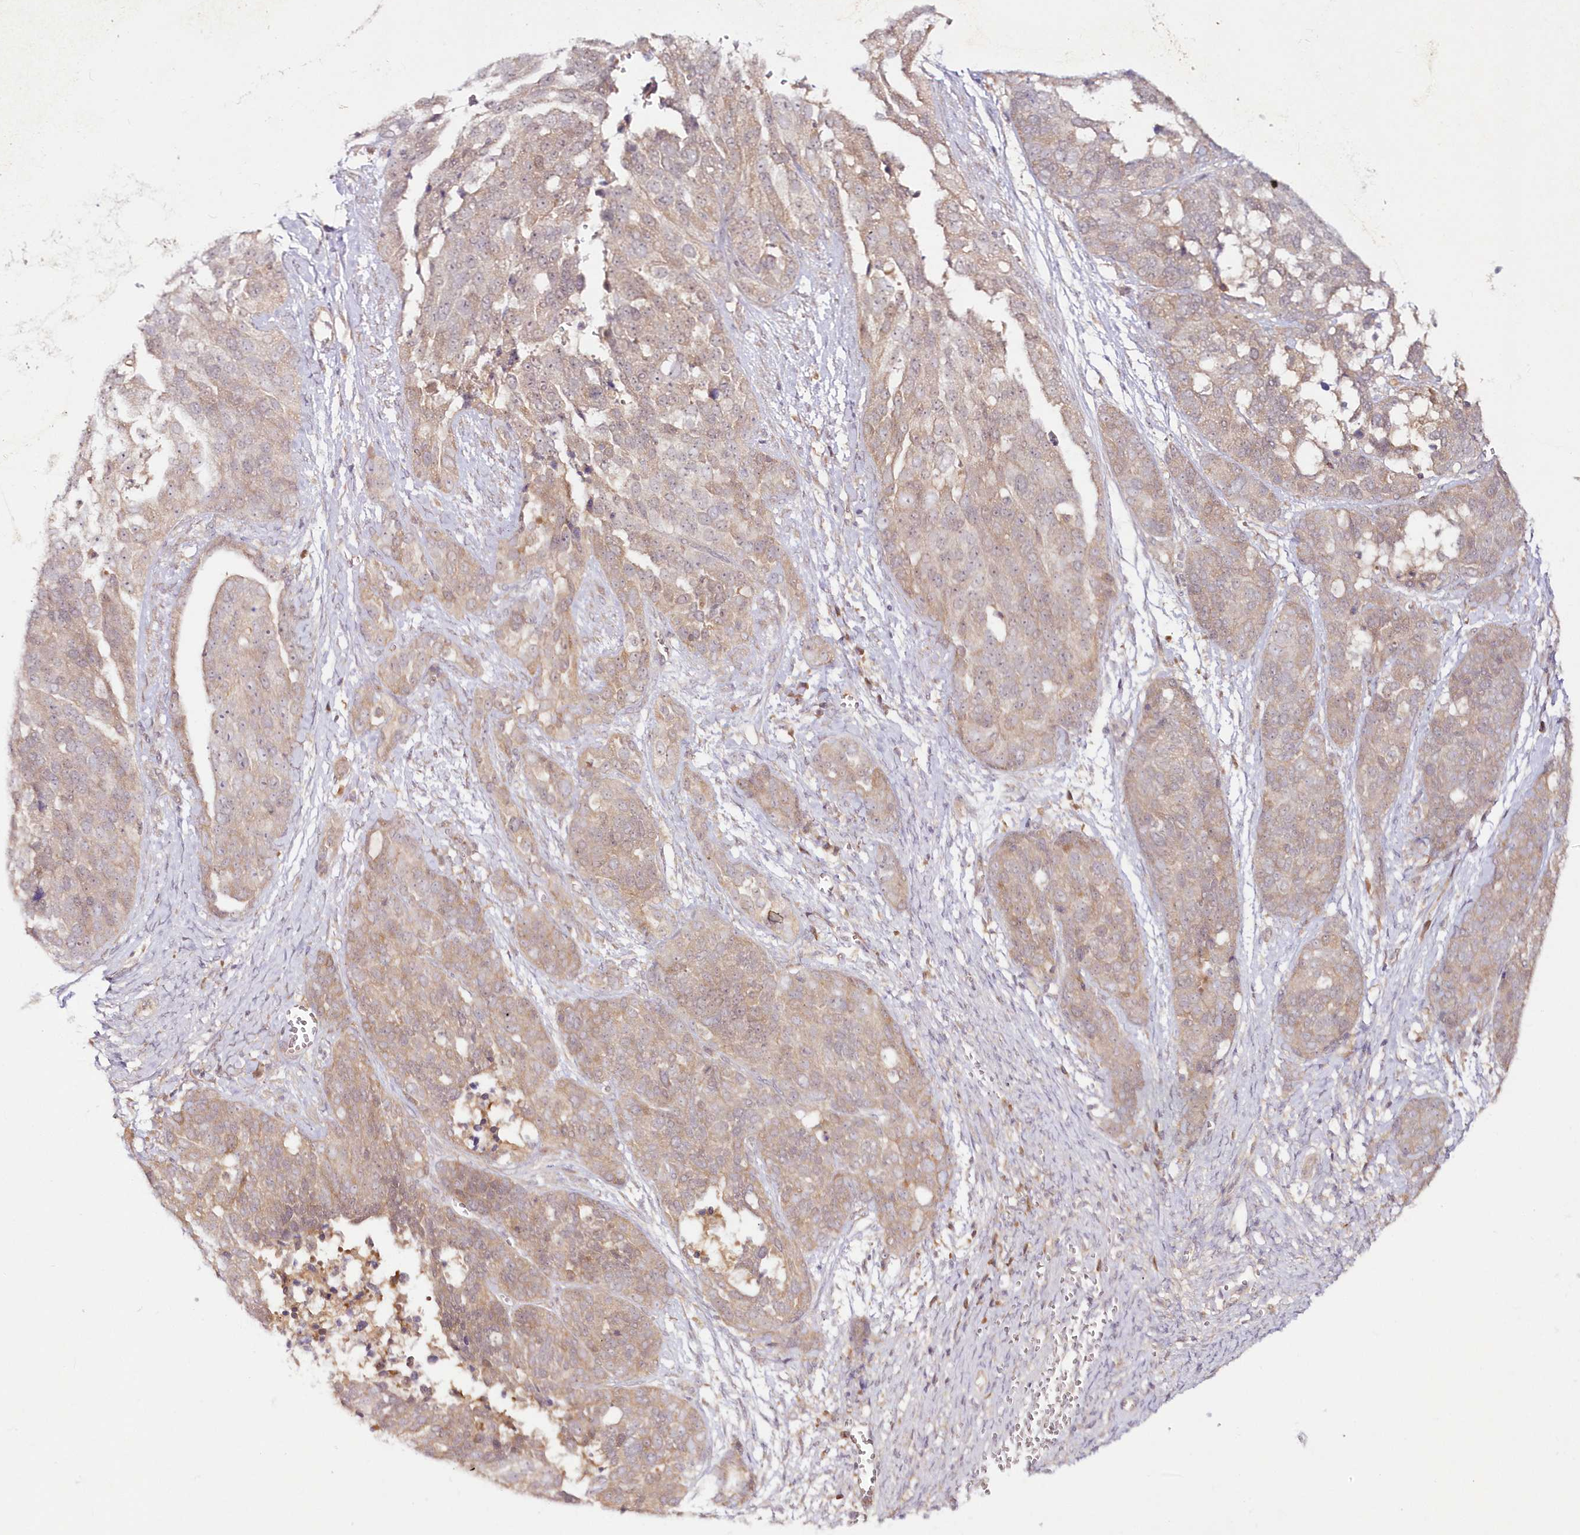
{"staining": {"intensity": "weak", "quantity": "25%-75%", "location": "cytoplasmic/membranous"}, "tissue": "ovarian cancer", "cell_type": "Tumor cells", "image_type": "cancer", "snomed": [{"axis": "morphology", "description": "Cystadenocarcinoma, serous, NOS"}, {"axis": "topography", "description": "Ovary"}], "caption": "IHC (DAB) staining of human ovarian cancer displays weak cytoplasmic/membranous protein positivity in approximately 25%-75% of tumor cells. (brown staining indicates protein expression, while blue staining denotes nuclei).", "gene": "IPMK", "patient": {"sex": "female", "age": 44}}